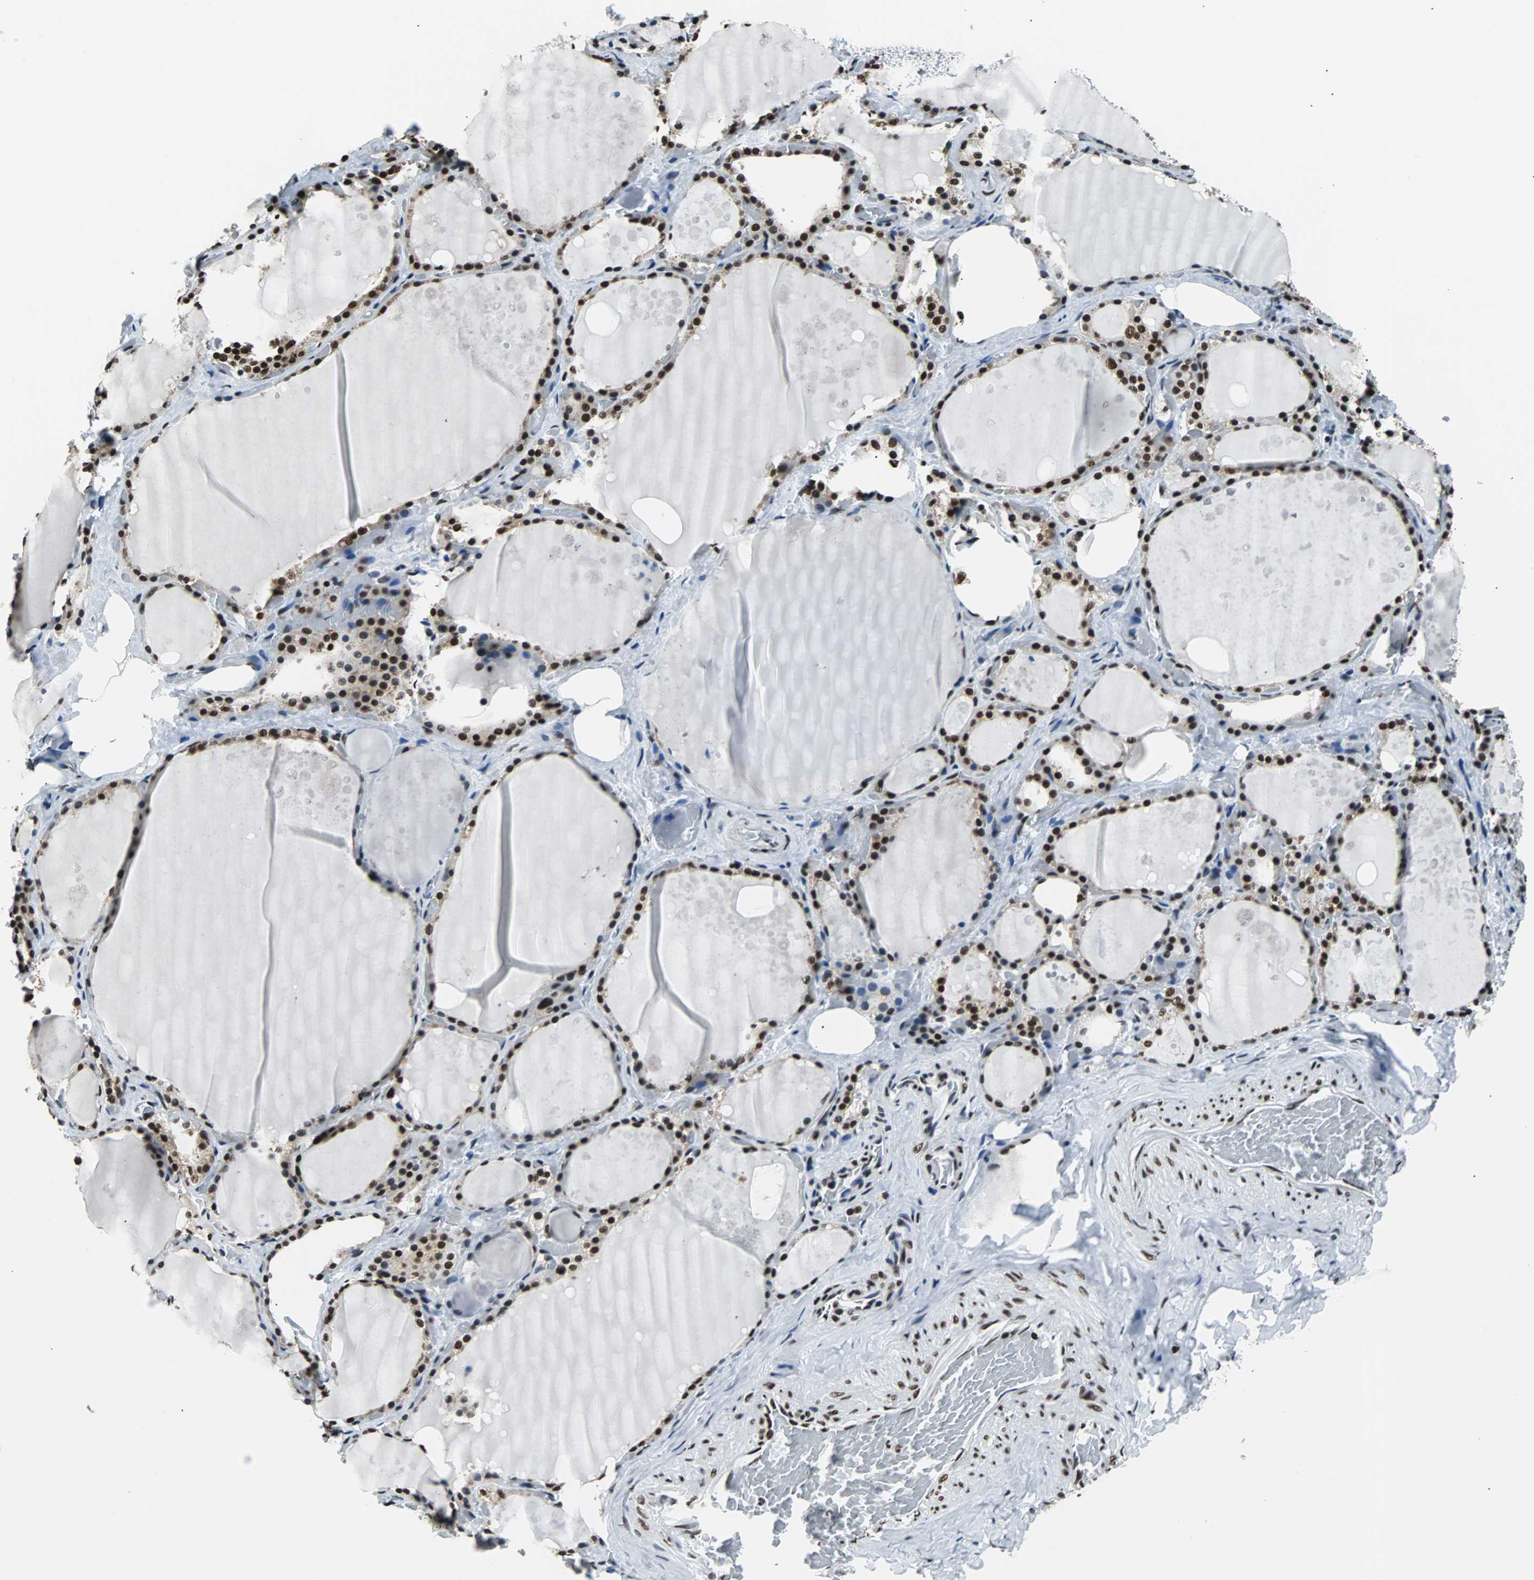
{"staining": {"intensity": "strong", "quantity": ">75%", "location": "nuclear"}, "tissue": "thyroid gland", "cell_type": "Glandular cells", "image_type": "normal", "snomed": [{"axis": "morphology", "description": "Normal tissue, NOS"}, {"axis": "topography", "description": "Thyroid gland"}], "caption": "Thyroid gland stained with DAB immunohistochemistry (IHC) shows high levels of strong nuclear positivity in approximately >75% of glandular cells.", "gene": "FUBP1", "patient": {"sex": "male", "age": 61}}